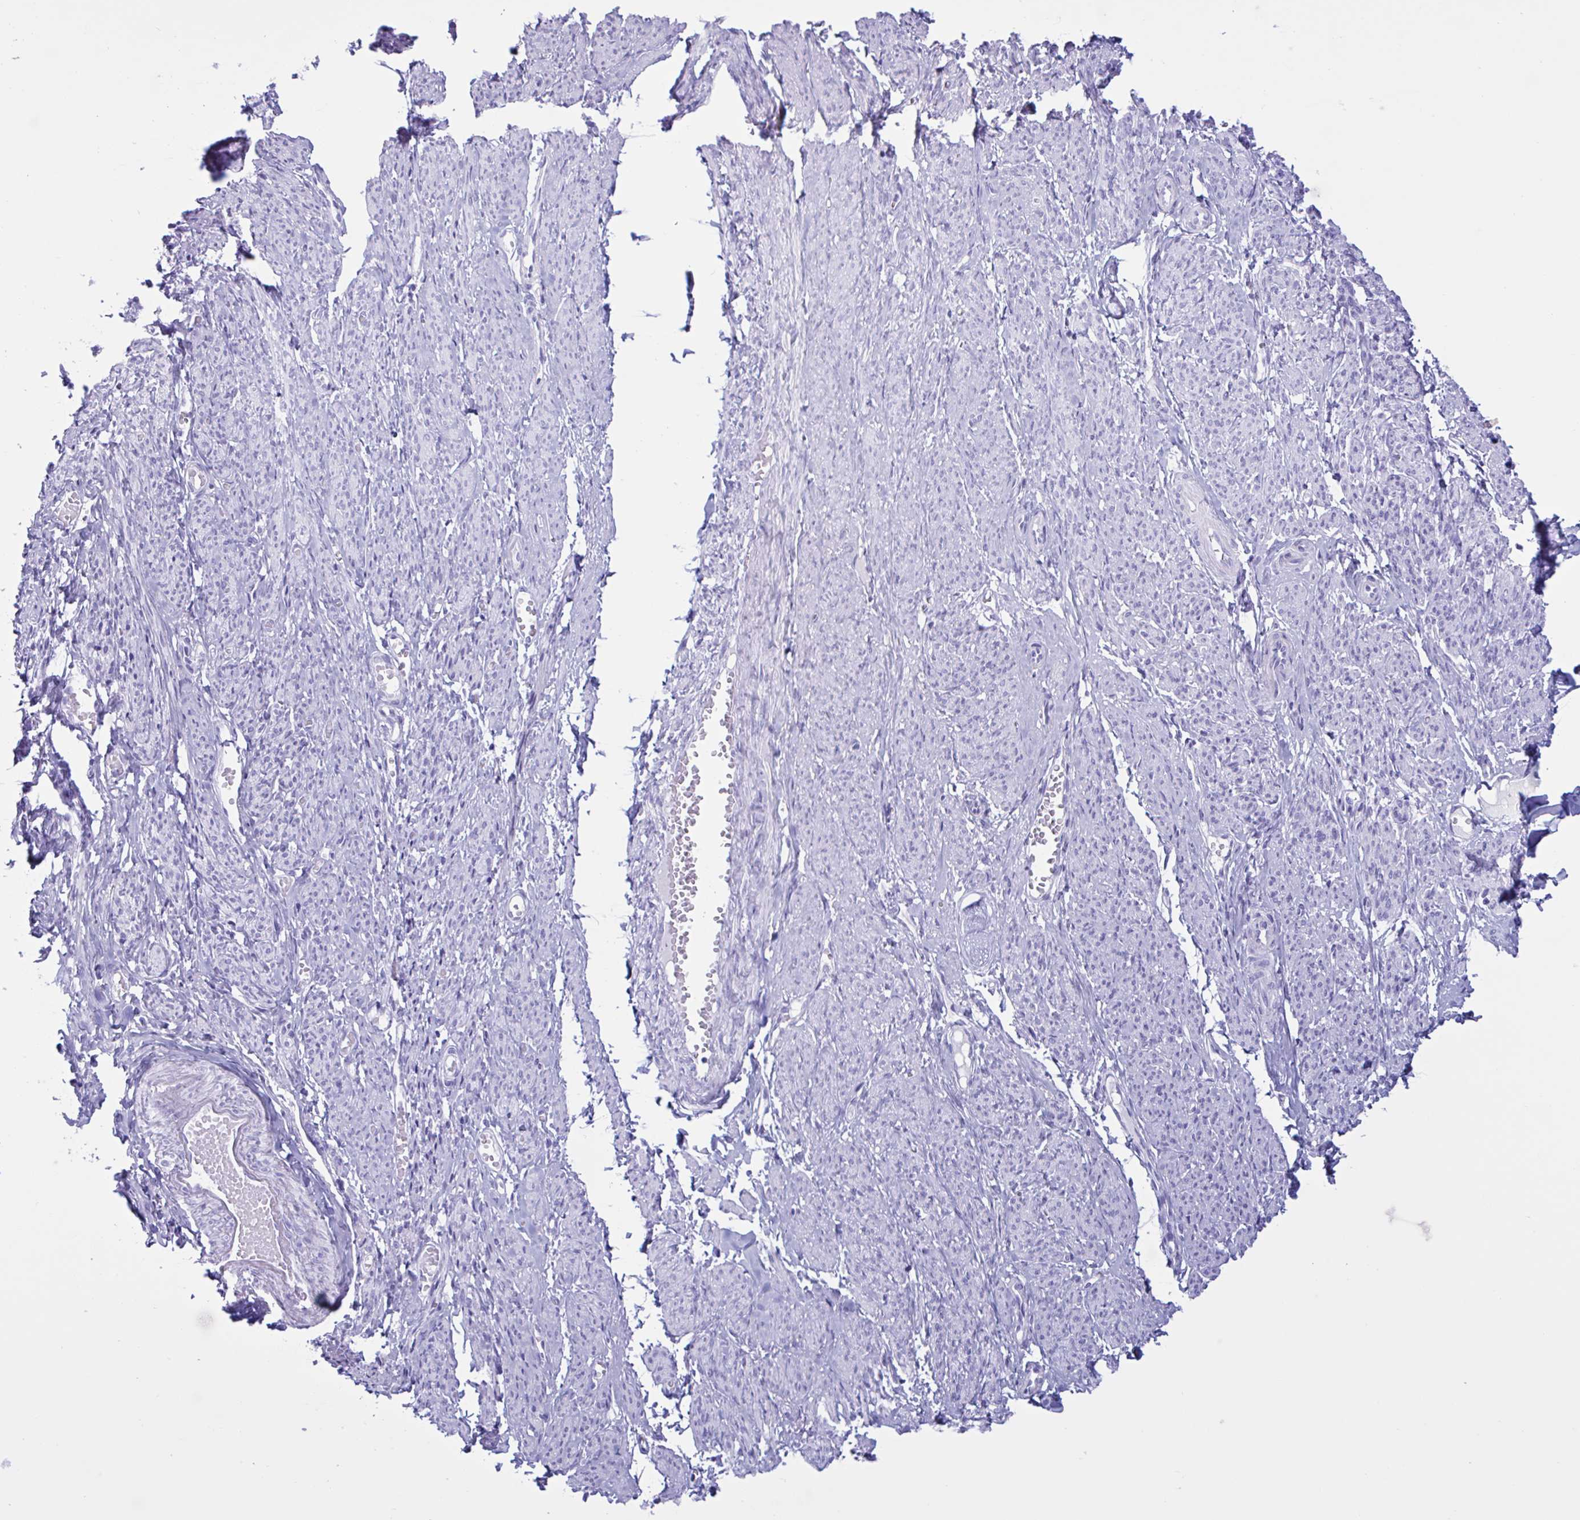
{"staining": {"intensity": "negative", "quantity": "none", "location": "none"}, "tissue": "smooth muscle", "cell_type": "Smooth muscle cells", "image_type": "normal", "snomed": [{"axis": "morphology", "description": "Normal tissue, NOS"}, {"axis": "topography", "description": "Smooth muscle"}], "caption": "IHC photomicrograph of benign smooth muscle stained for a protein (brown), which demonstrates no positivity in smooth muscle cells. (DAB immunohistochemistry (IHC) with hematoxylin counter stain).", "gene": "MRGPRG", "patient": {"sex": "female", "age": 65}}